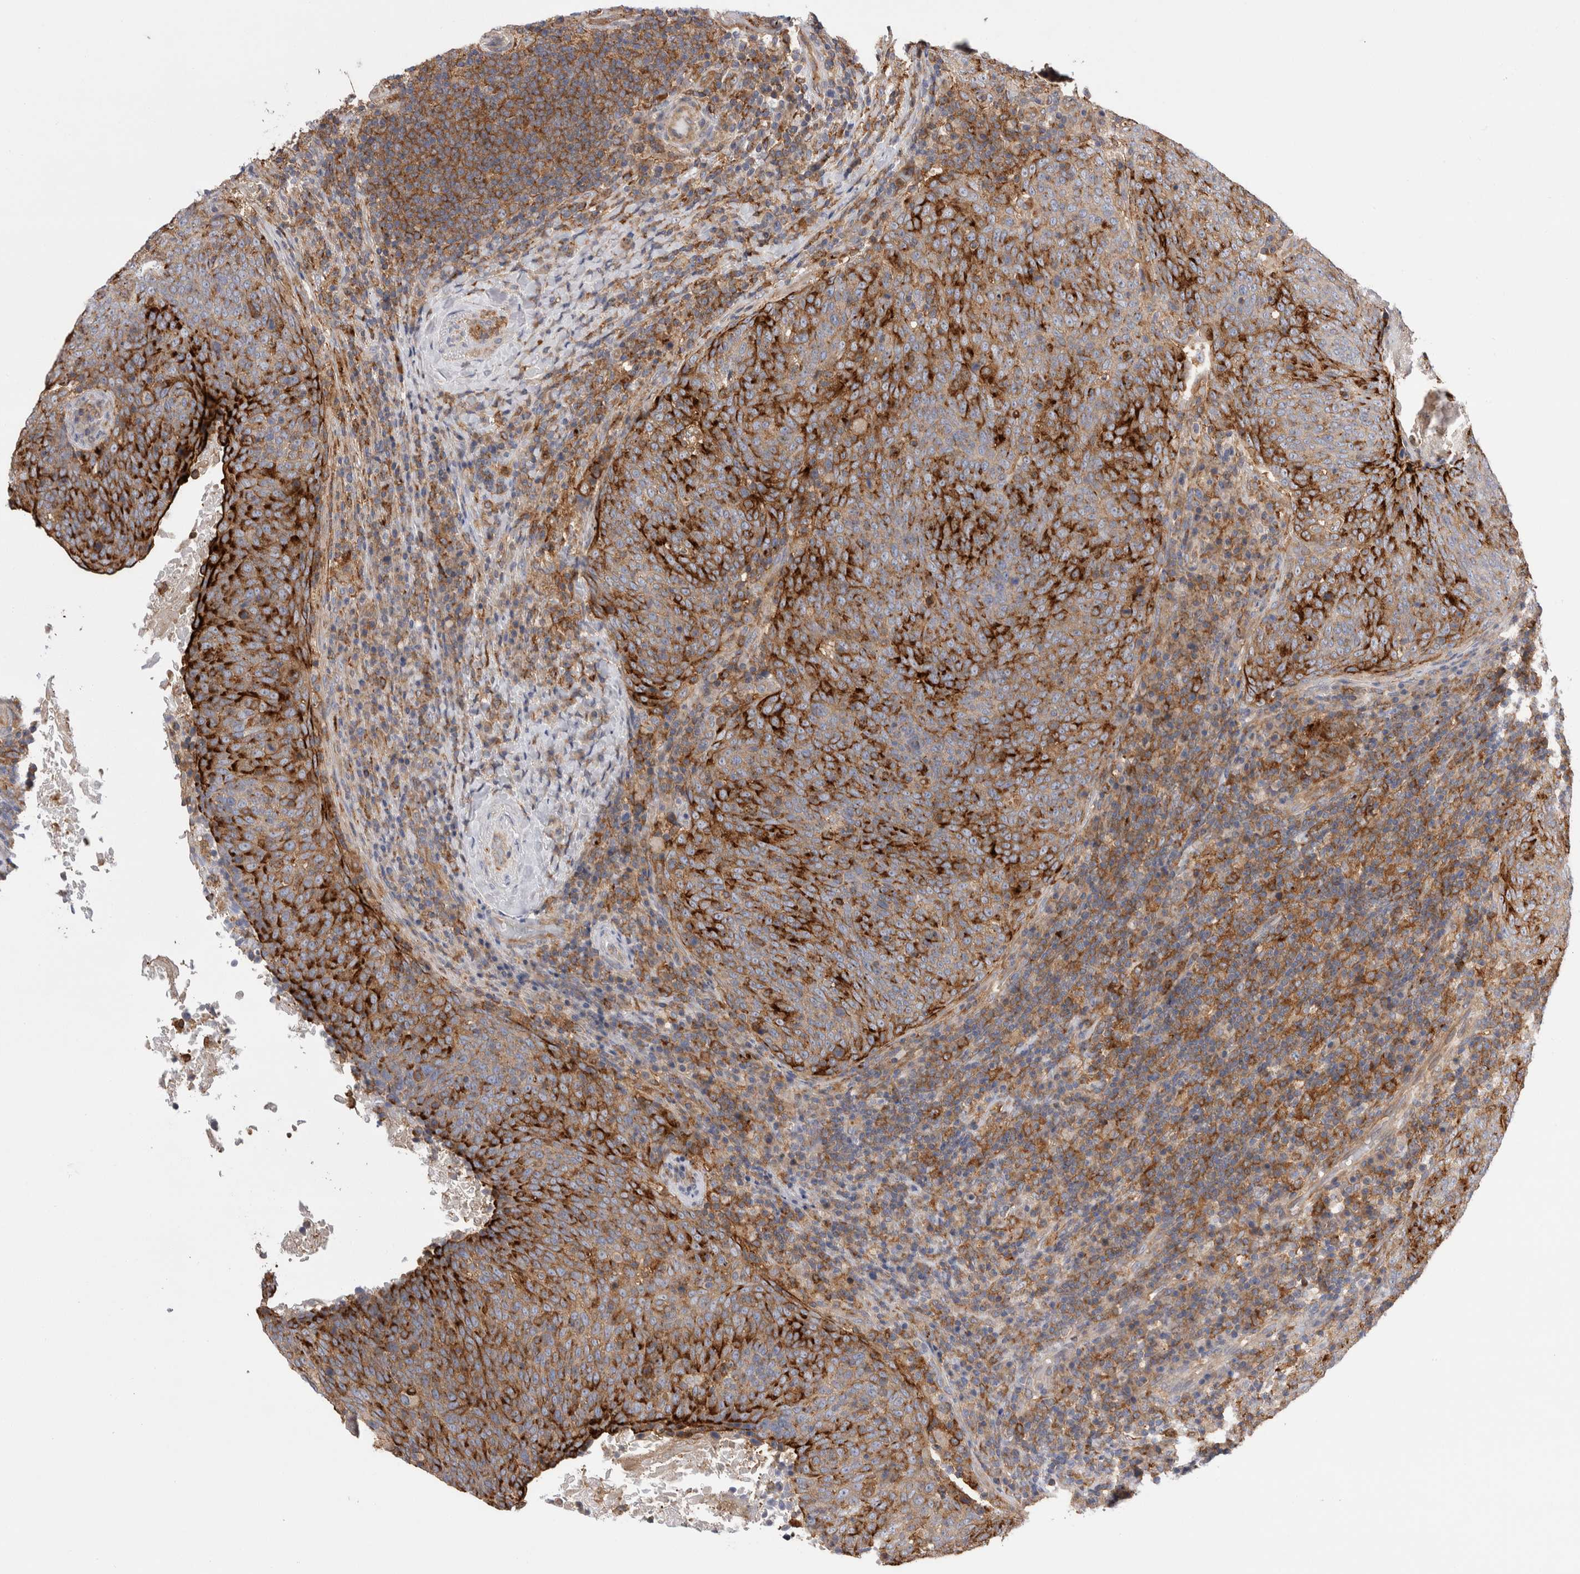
{"staining": {"intensity": "strong", "quantity": ">75%", "location": "cytoplasmic/membranous"}, "tissue": "head and neck cancer", "cell_type": "Tumor cells", "image_type": "cancer", "snomed": [{"axis": "morphology", "description": "Squamous cell carcinoma, NOS"}, {"axis": "morphology", "description": "Squamous cell carcinoma, metastatic, NOS"}, {"axis": "topography", "description": "Lymph node"}, {"axis": "topography", "description": "Head-Neck"}], "caption": "The histopathology image demonstrates a brown stain indicating the presence of a protein in the cytoplasmic/membranous of tumor cells in head and neck cancer.", "gene": "RAB11FIP1", "patient": {"sex": "male", "age": 62}}